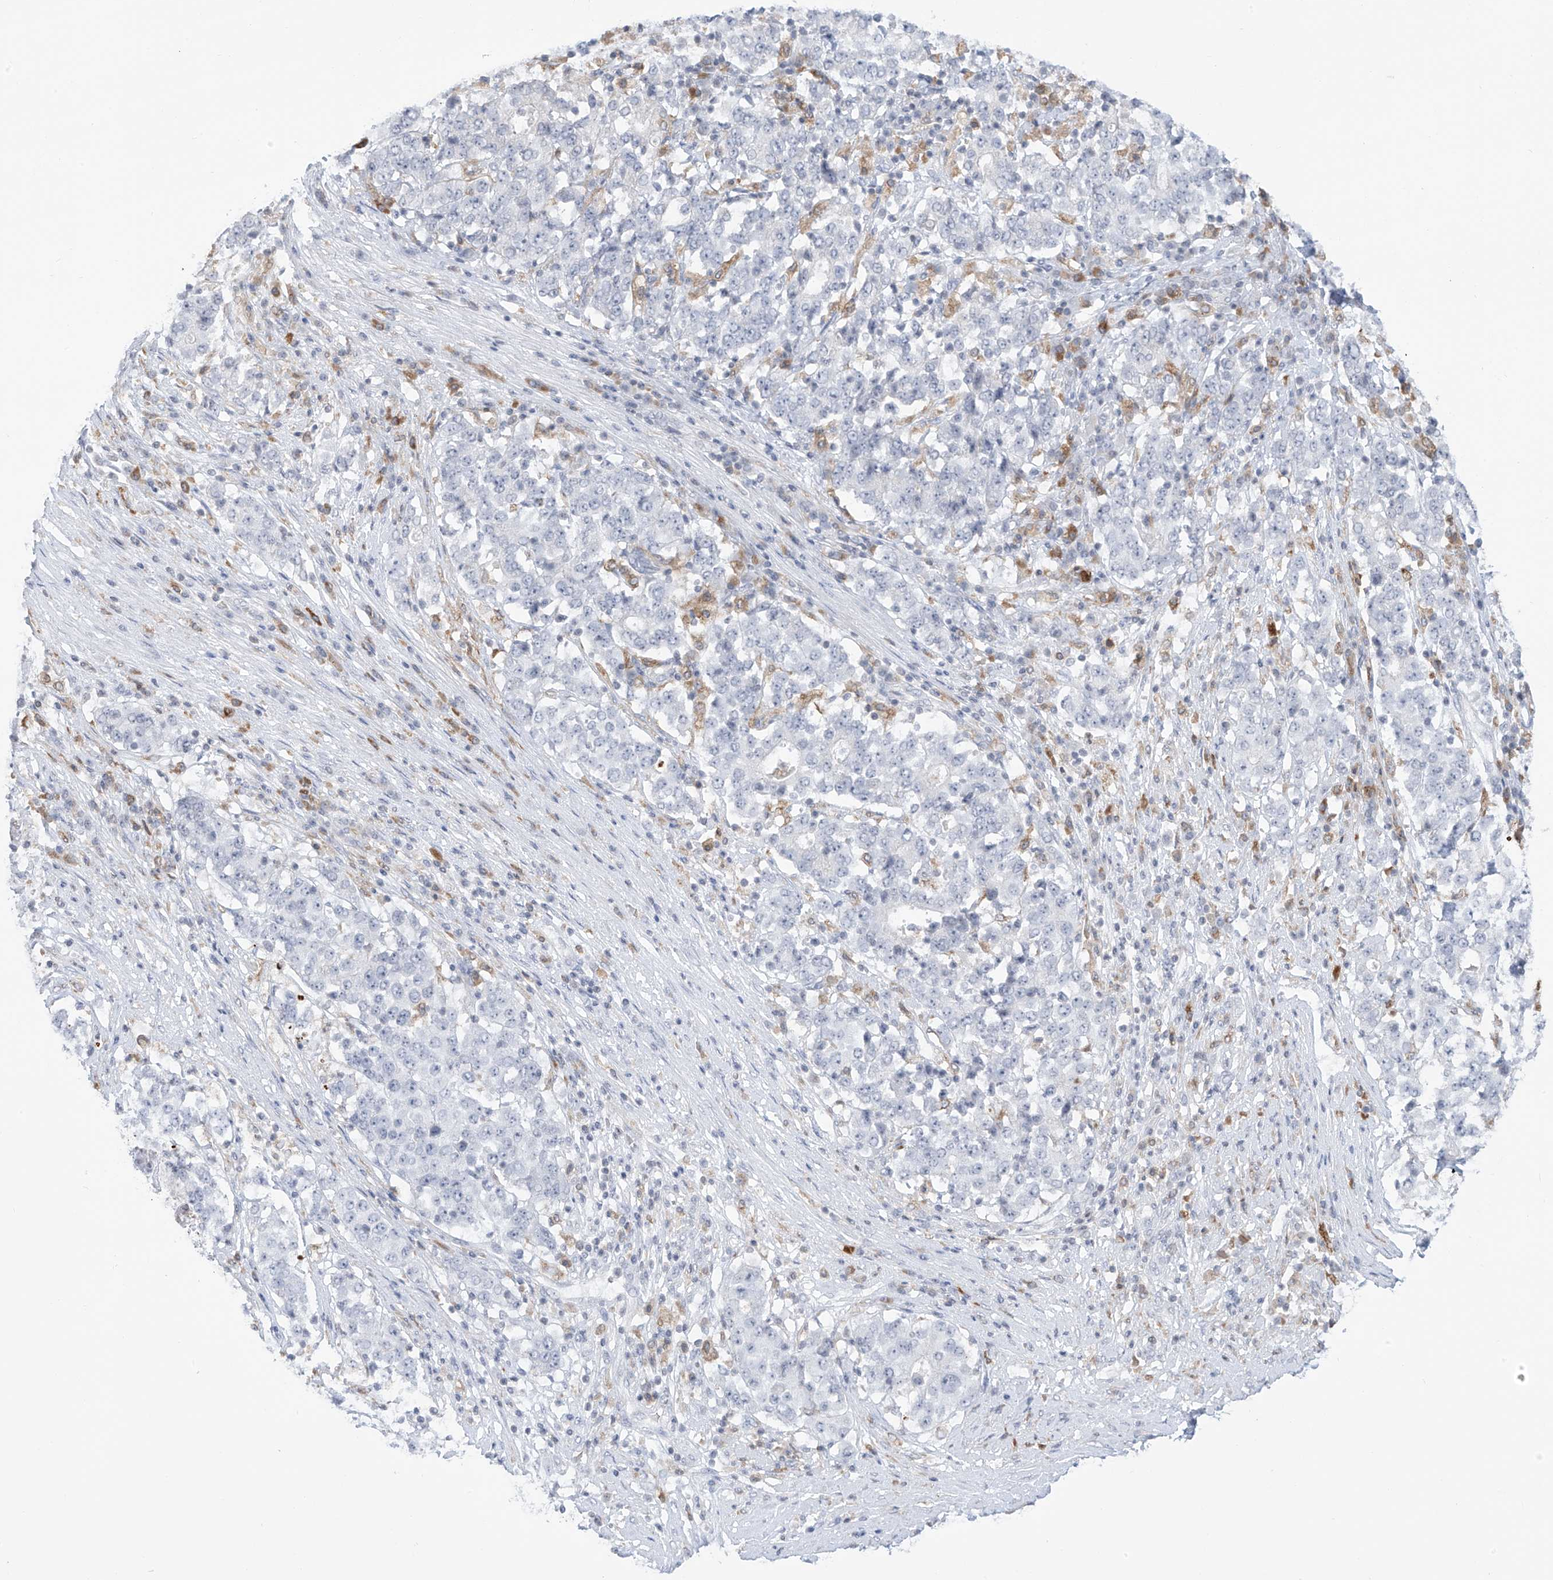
{"staining": {"intensity": "negative", "quantity": "none", "location": "none"}, "tissue": "stomach cancer", "cell_type": "Tumor cells", "image_type": "cancer", "snomed": [{"axis": "morphology", "description": "Adenocarcinoma, NOS"}, {"axis": "topography", "description": "Stomach"}], "caption": "Micrograph shows no protein positivity in tumor cells of stomach cancer (adenocarcinoma) tissue.", "gene": "TBXAS1", "patient": {"sex": "male", "age": 59}}